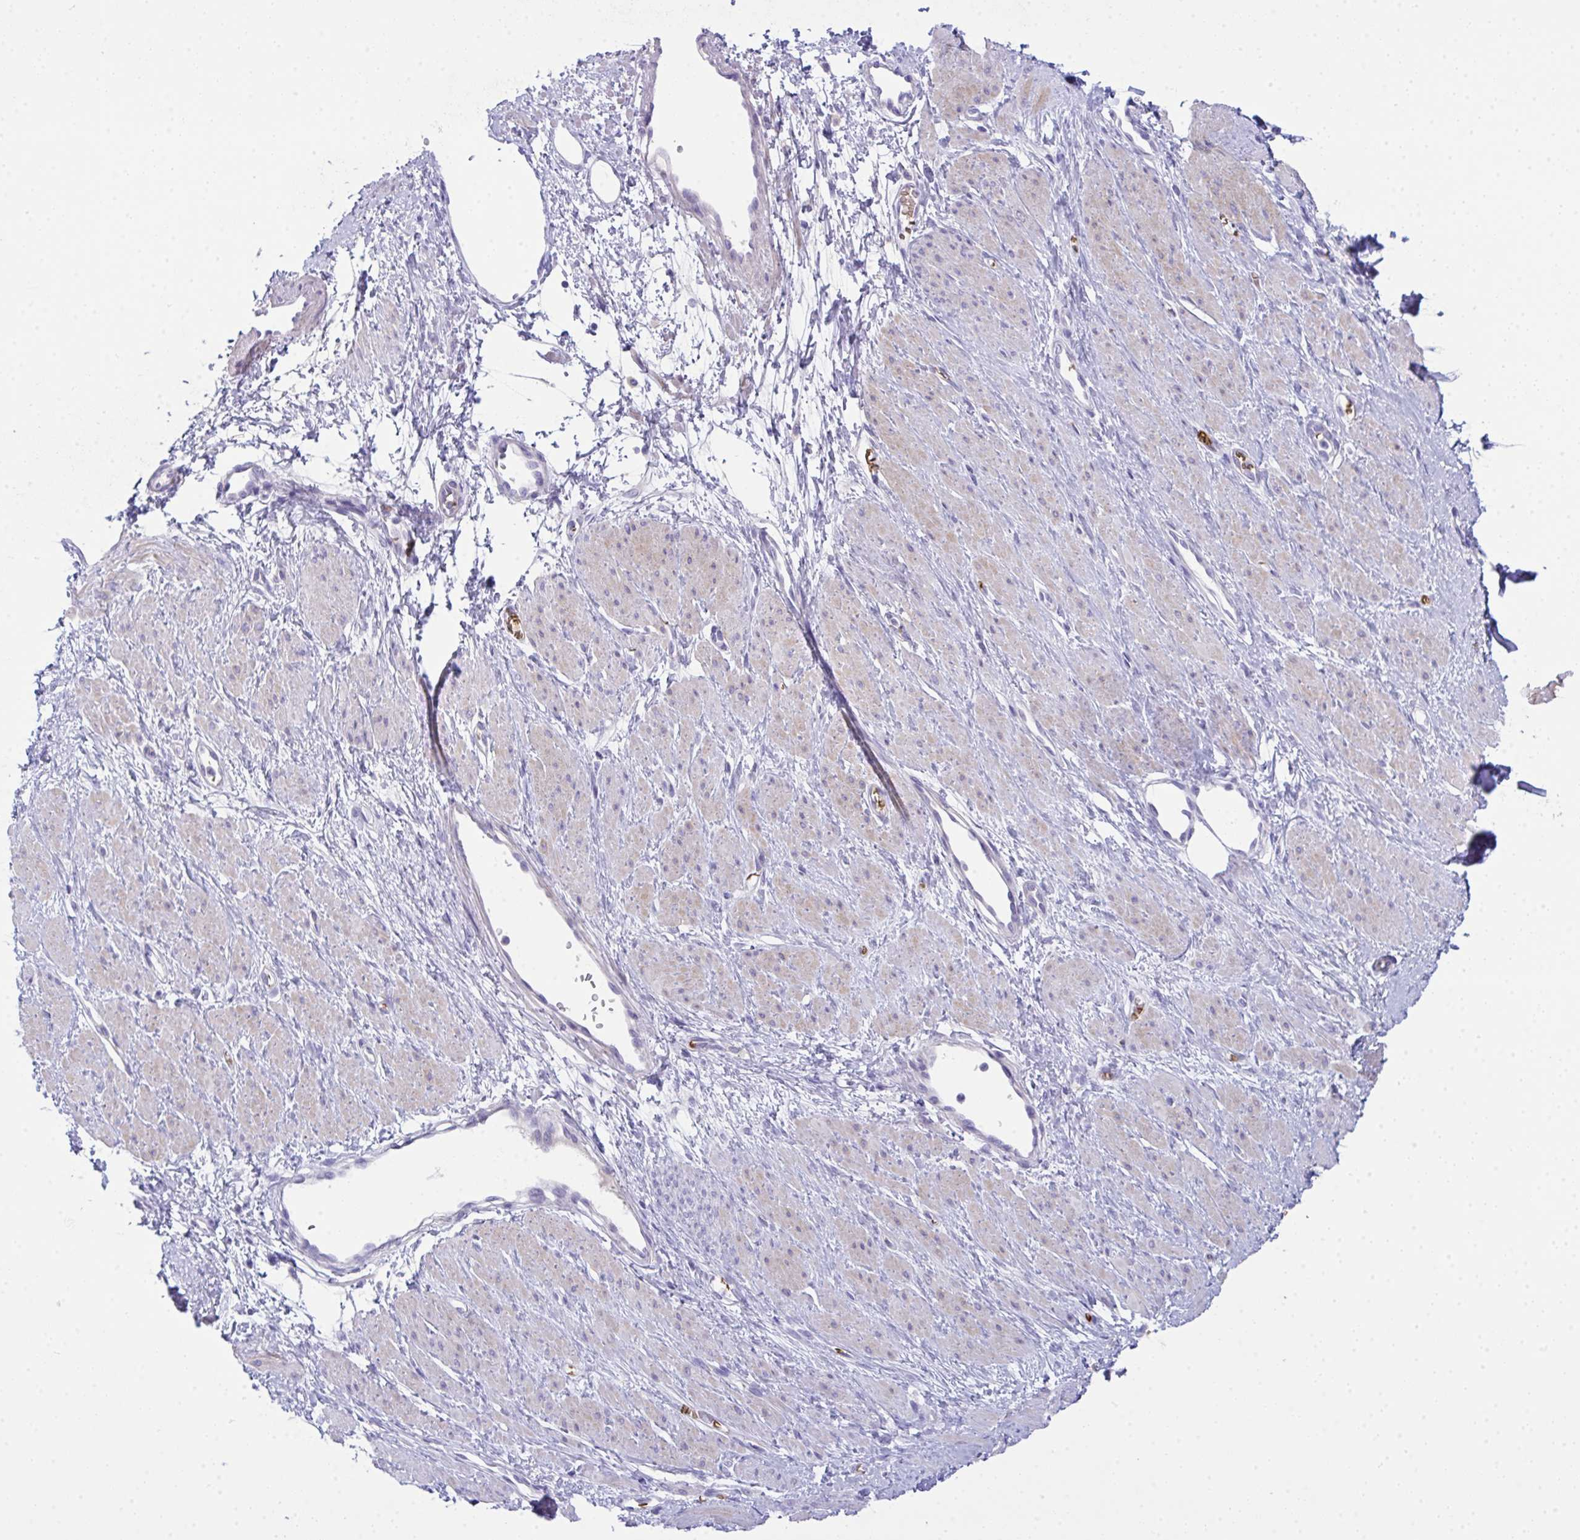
{"staining": {"intensity": "weak", "quantity": "25%-75%", "location": "cytoplasmic/membranous"}, "tissue": "smooth muscle", "cell_type": "Smooth muscle cells", "image_type": "normal", "snomed": [{"axis": "morphology", "description": "Normal tissue, NOS"}, {"axis": "topography", "description": "Smooth muscle"}, {"axis": "topography", "description": "Uterus"}], "caption": "IHC of normal human smooth muscle shows low levels of weak cytoplasmic/membranous staining in about 25%-75% of smooth muscle cells.", "gene": "SPTB", "patient": {"sex": "female", "age": 39}}